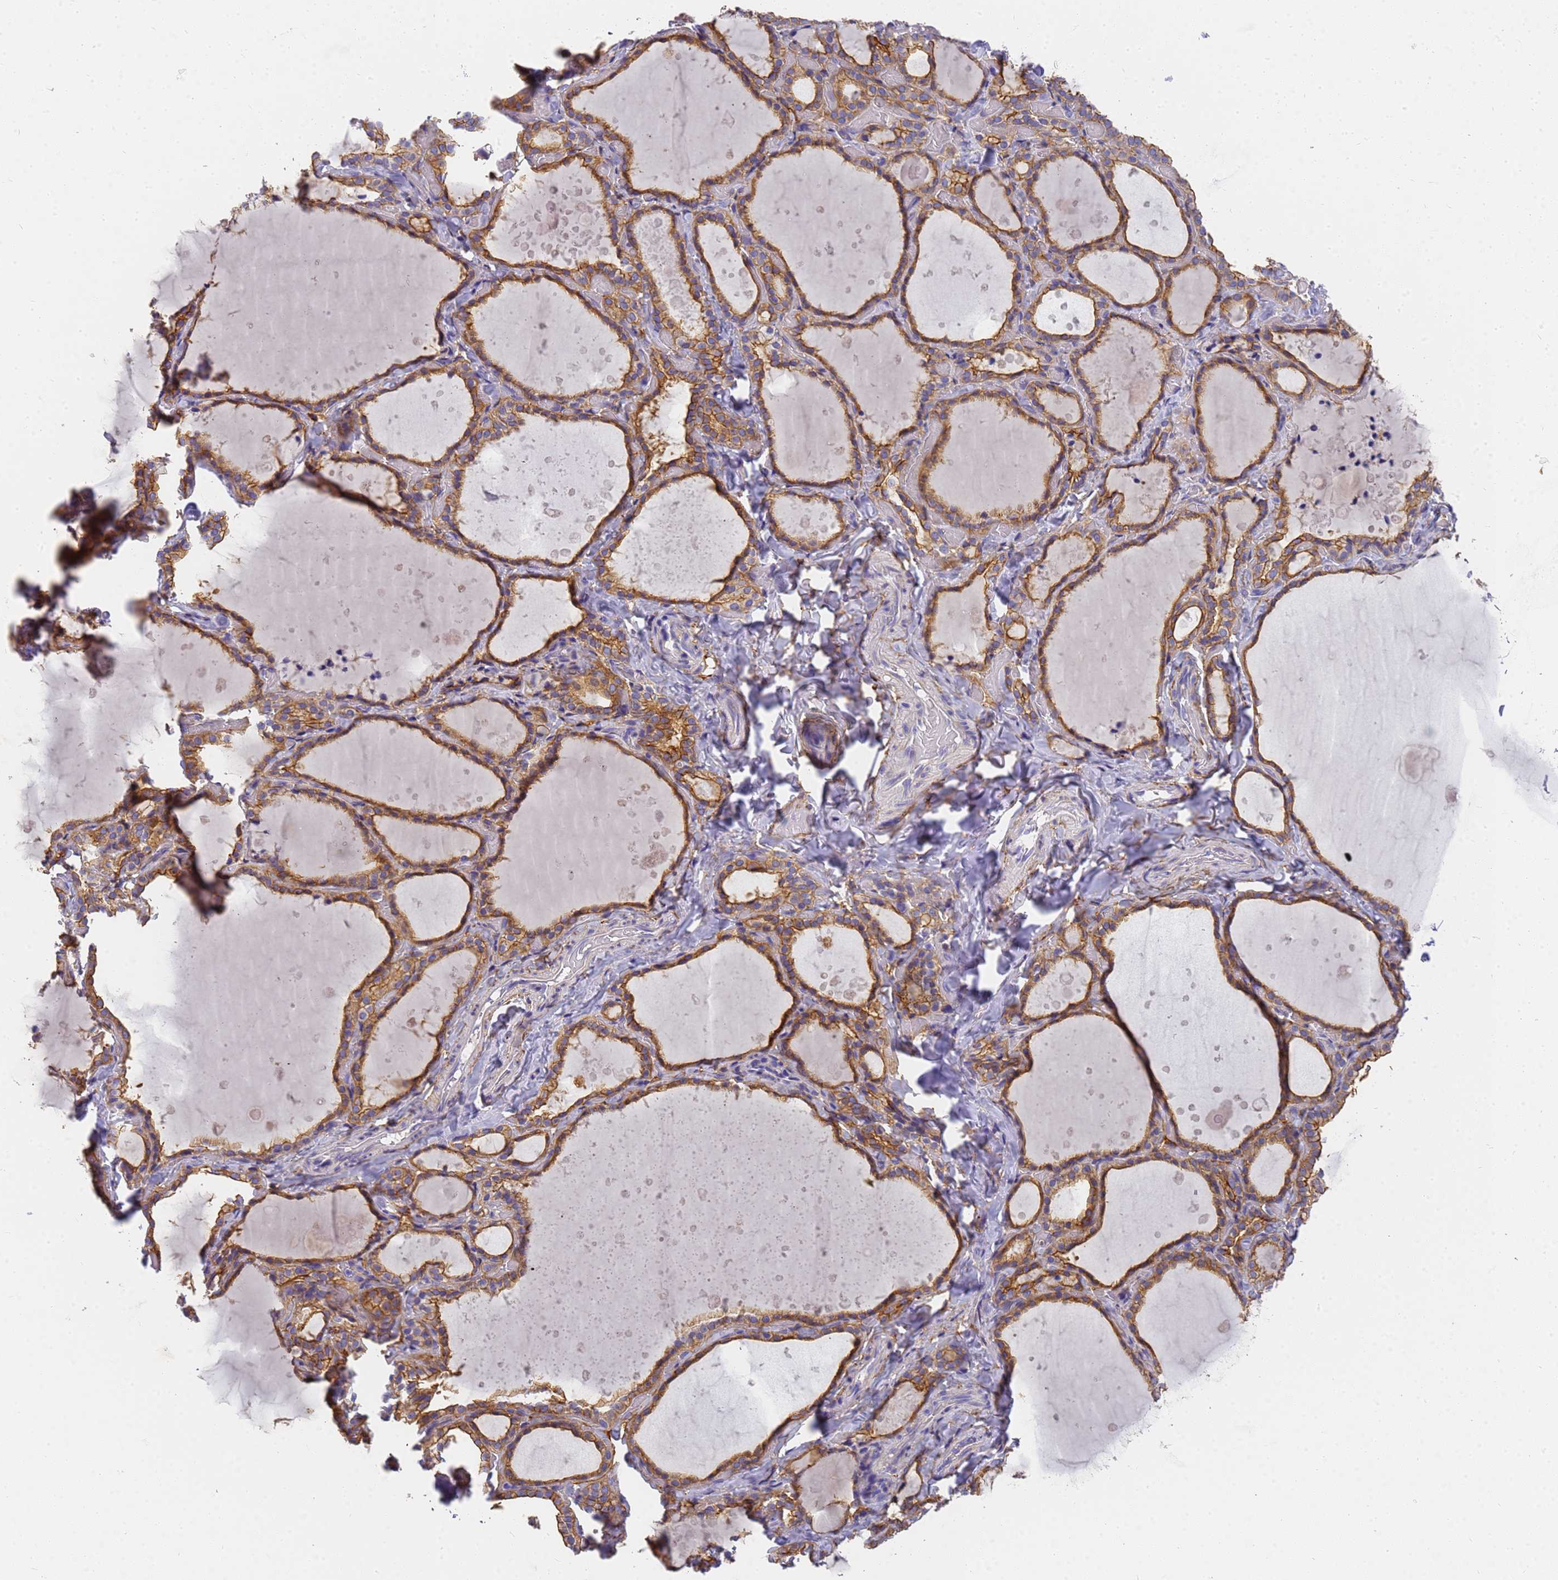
{"staining": {"intensity": "moderate", "quantity": ">75%", "location": "cytoplasmic/membranous"}, "tissue": "thyroid gland", "cell_type": "Glandular cells", "image_type": "normal", "snomed": [{"axis": "morphology", "description": "Normal tissue, NOS"}, {"axis": "topography", "description": "Thyroid gland"}], "caption": "Moderate cytoplasmic/membranous positivity is seen in approximately >75% of glandular cells in unremarkable thyroid gland. Ihc stains the protein in brown and the nuclei are stained blue.", "gene": "MVB12A", "patient": {"sex": "female", "age": 44}}